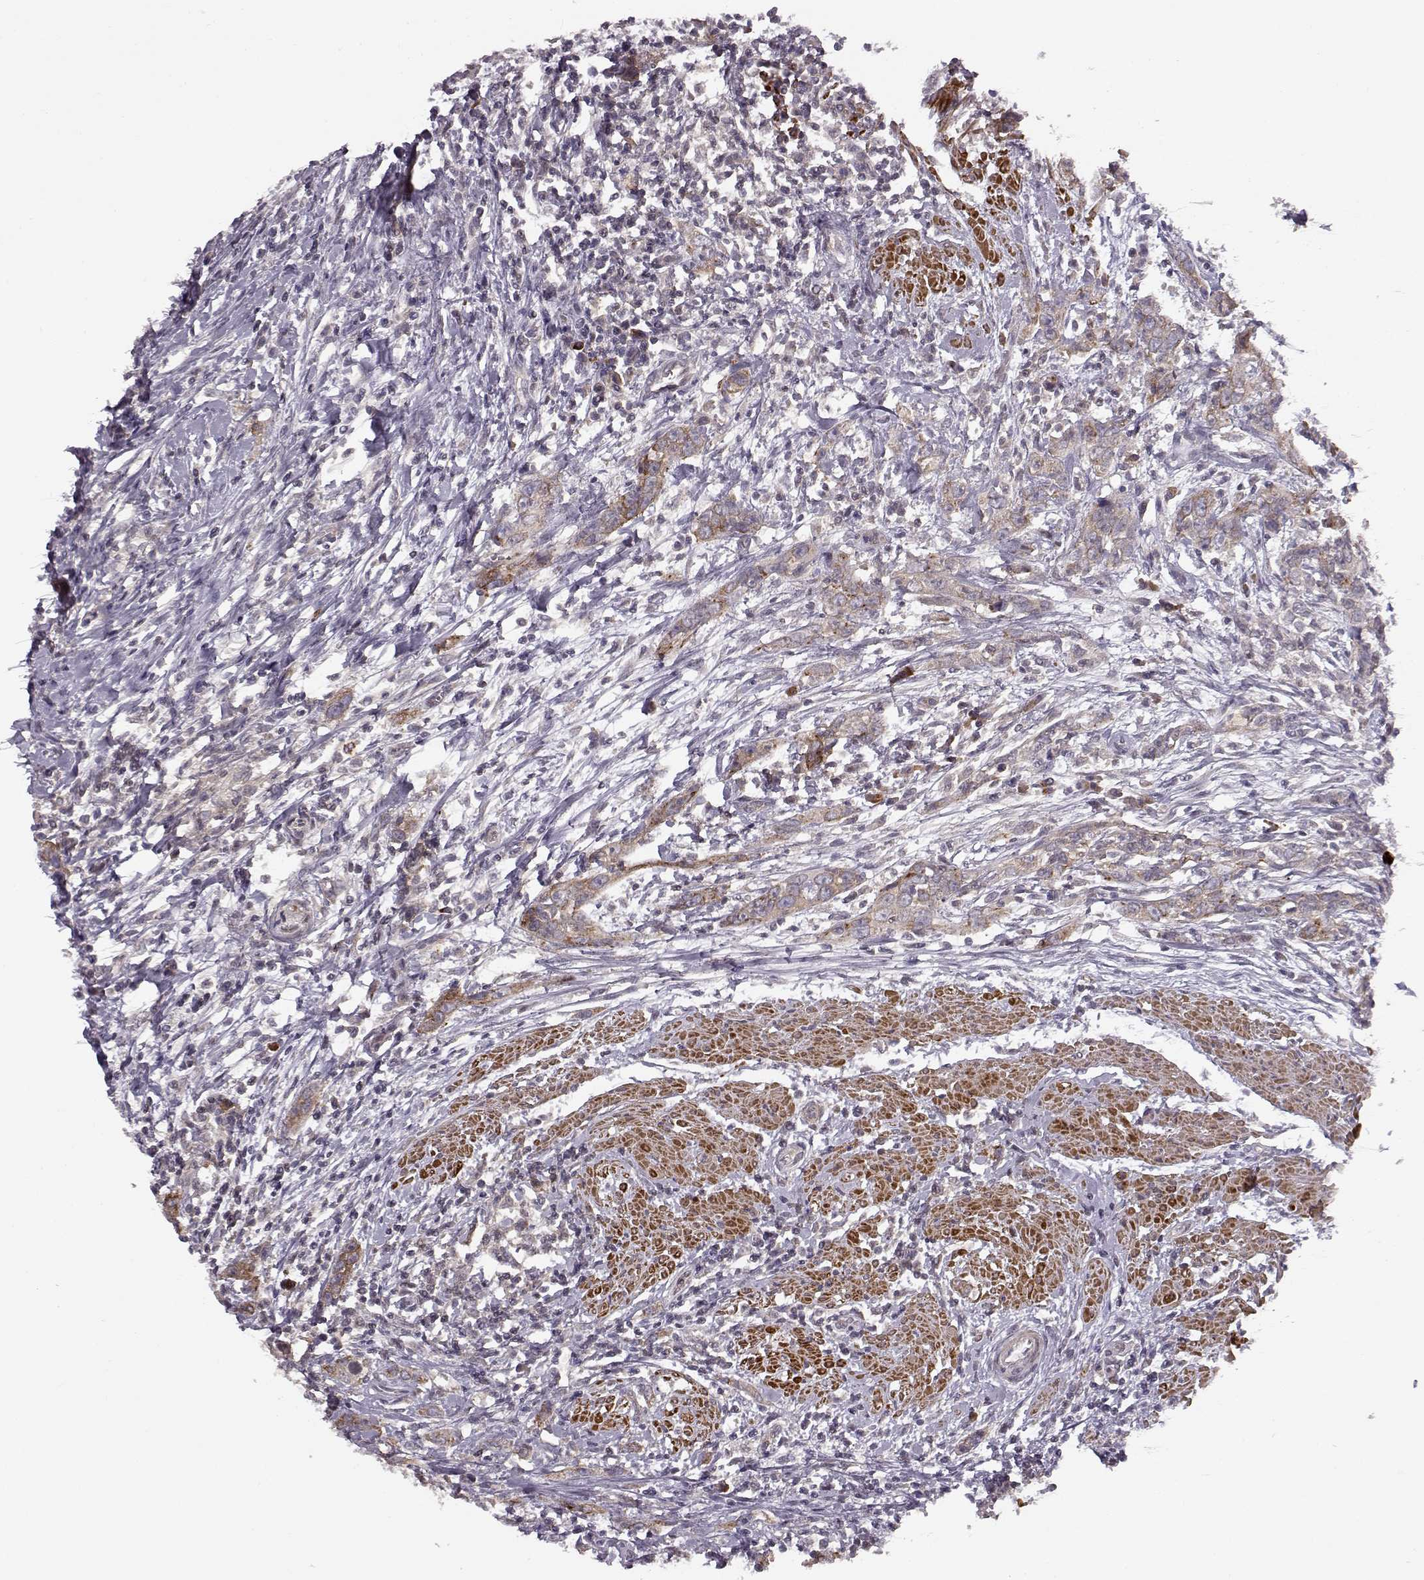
{"staining": {"intensity": "moderate", "quantity": "<25%", "location": "cytoplasmic/membranous"}, "tissue": "urothelial cancer", "cell_type": "Tumor cells", "image_type": "cancer", "snomed": [{"axis": "morphology", "description": "Urothelial carcinoma, High grade"}, {"axis": "topography", "description": "Urinary bladder"}], "caption": "Immunohistochemical staining of urothelial carcinoma (high-grade) demonstrates low levels of moderate cytoplasmic/membranous protein positivity in approximately <25% of tumor cells. The protein of interest is shown in brown color, while the nuclei are stained blue.", "gene": "SLAIN2", "patient": {"sex": "male", "age": 83}}